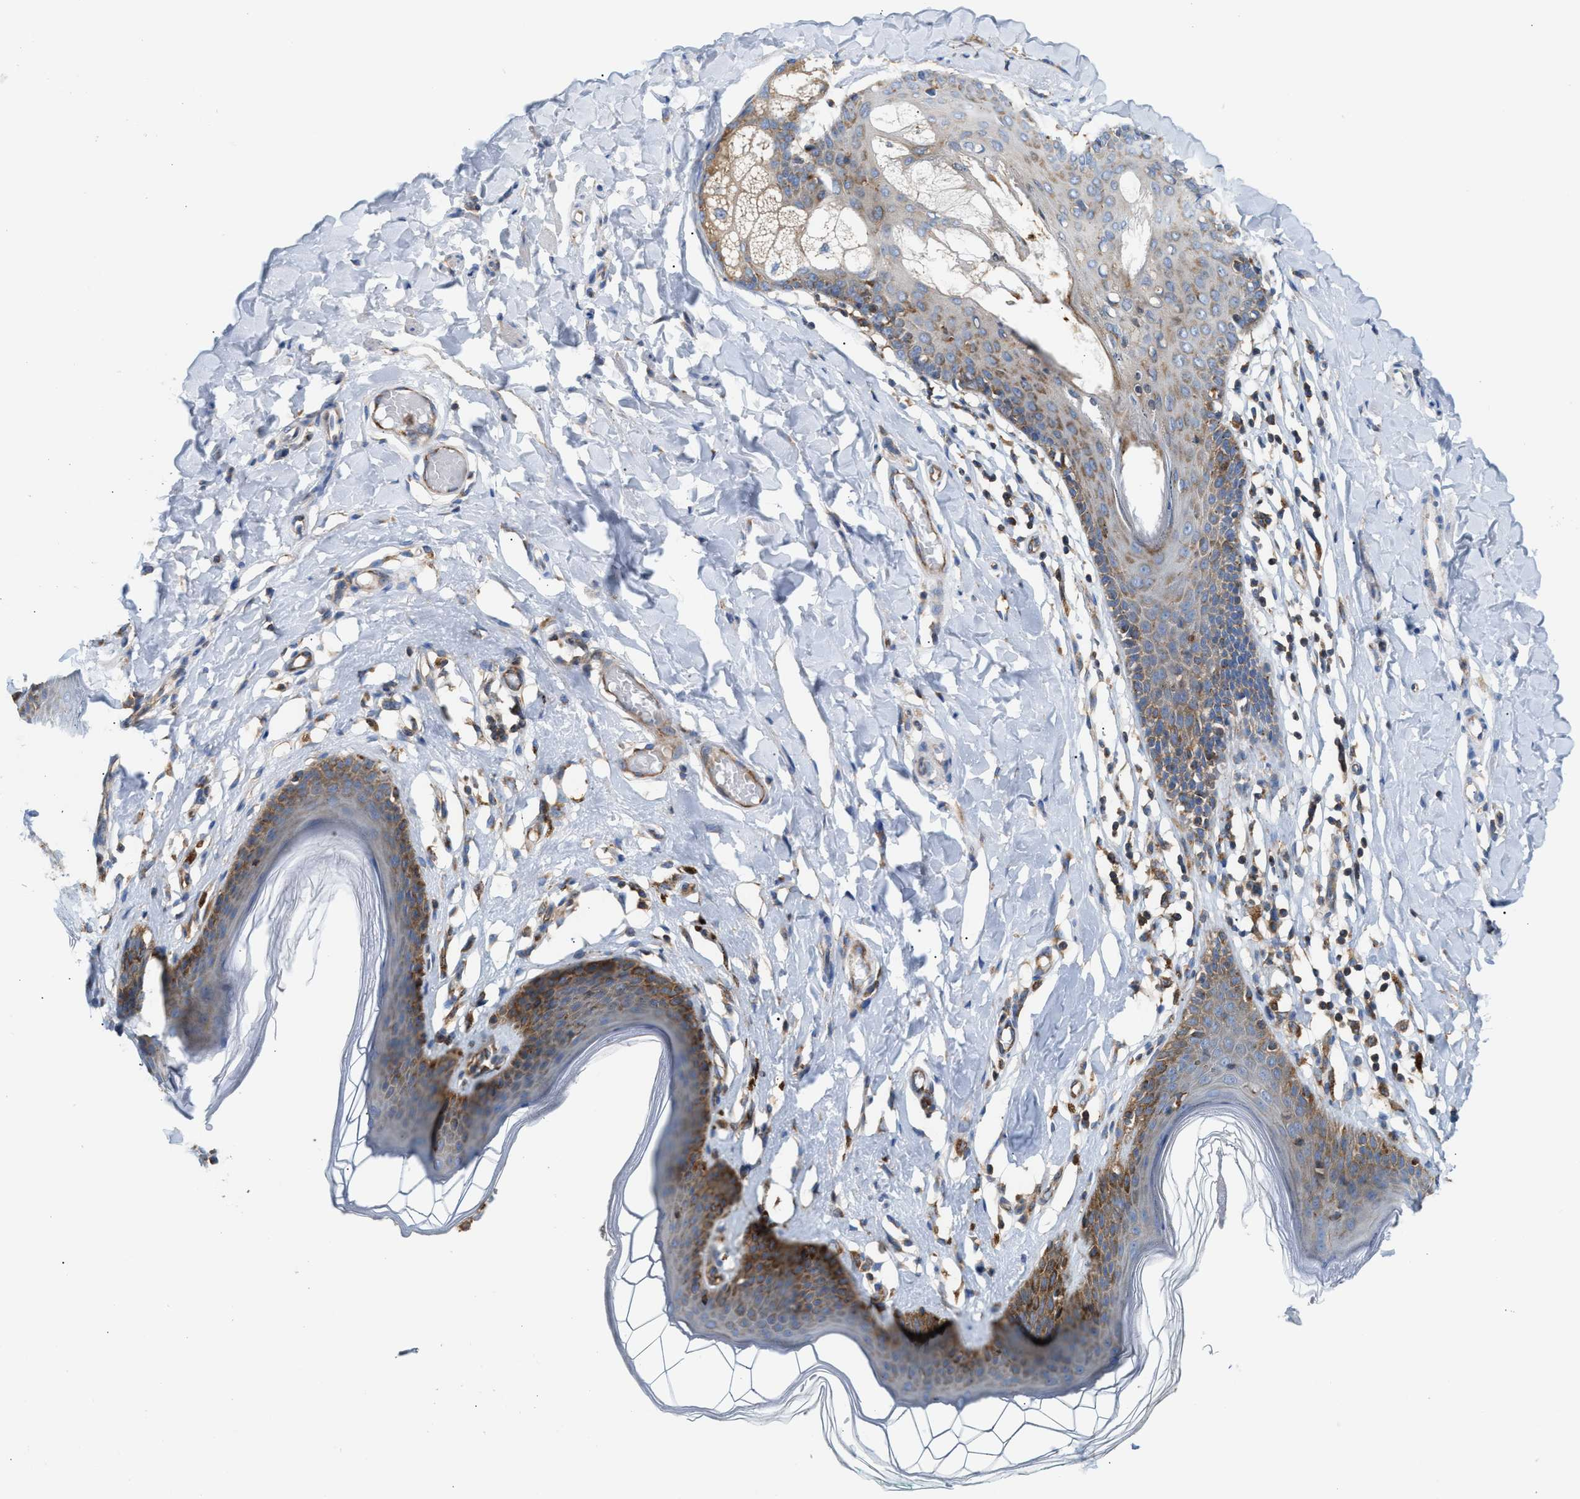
{"staining": {"intensity": "moderate", "quantity": "25%-75%", "location": "cytoplasmic/membranous"}, "tissue": "skin", "cell_type": "Epidermal cells", "image_type": "normal", "snomed": [{"axis": "morphology", "description": "Normal tissue, NOS"}, {"axis": "topography", "description": "Vulva"}], "caption": "Epidermal cells exhibit medium levels of moderate cytoplasmic/membranous positivity in about 25%-75% of cells in benign human skin.", "gene": "TBC1D15", "patient": {"sex": "female", "age": 66}}